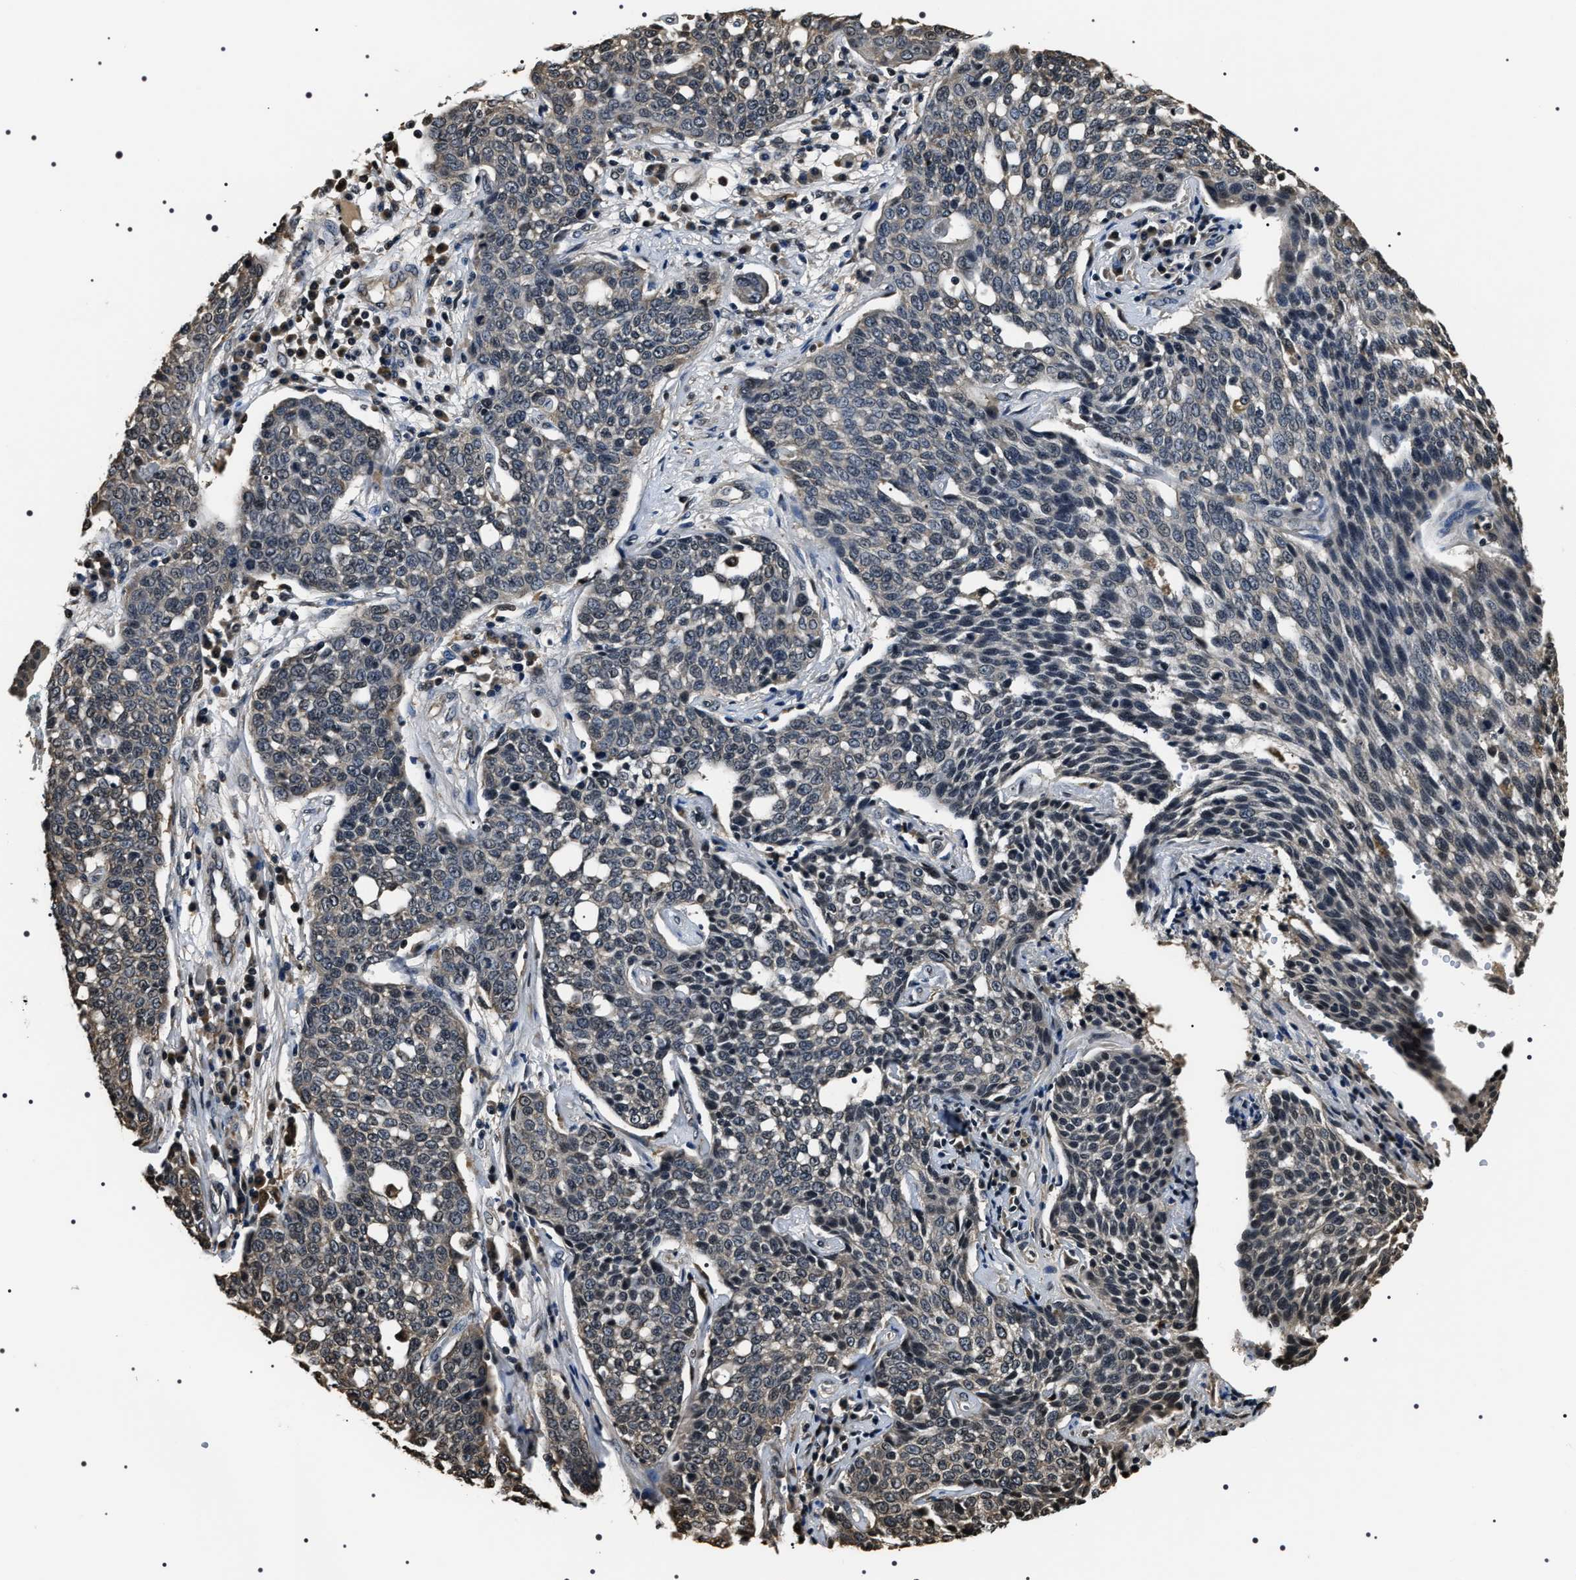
{"staining": {"intensity": "weak", "quantity": "25%-75%", "location": "cytoplasmic/membranous"}, "tissue": "cervical cancer", "cell_type": "Tumor cells", "image_type": "cancer", "snomed": [{"axis": "morphology", "description": "Squamous cell carcinoma, NOS"}, {"axis": "topography", "description": "Cervix"}], "caption": "Immunohistochemistry (IHC) staining of cervical squamous cell carcinoma, which displays low levels of weak cytoplasmic/membranous expression in approximately 25%-75% of tumor cells indicating weak cytoplasmic/membranous protein staining. The staining was performed using DAB (brown) for protein detection and nuclei were counterstained in hematoxylin (blue).", "gene": "ARHGAP22", "patient": {"sex": "female", "age": 34}}